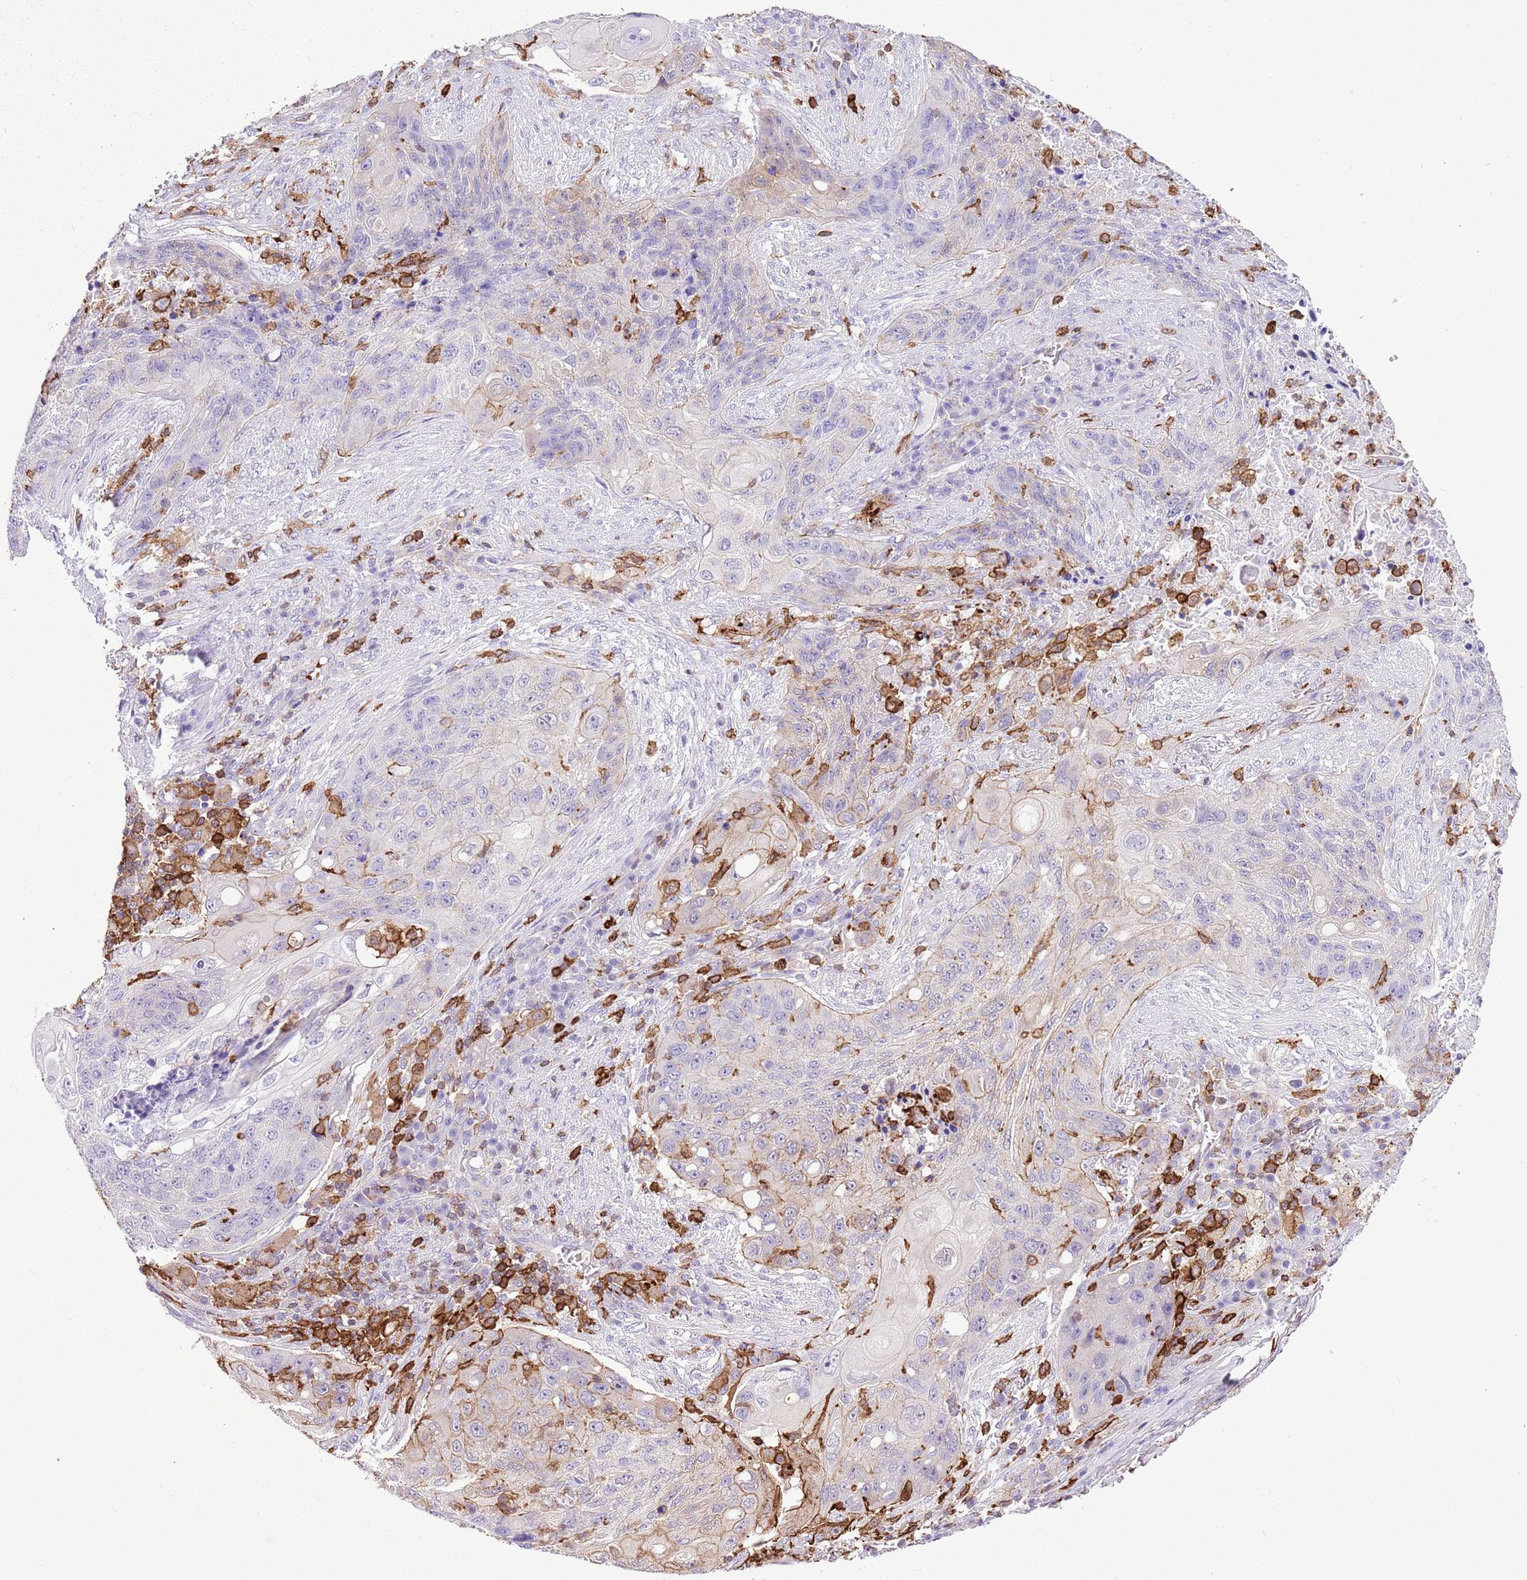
{"staining": {"intensity": "negative", "quantity": "none", "location": "none"}, "tissue": "lung cancer", "cell_type": "Tumor cells", "image_type": "cancer", "snomed": [{"axis": "morphology", "description": "Squamous cell carcinoma, NOS"}, {"axis": "topography", "description": "Lung"}], "caption": "Micrograph shows no significant protein positivity in tumor cells of lung cancer.", "gene": "EFHD2", "patient": {"sex": "female", "age": 63}}